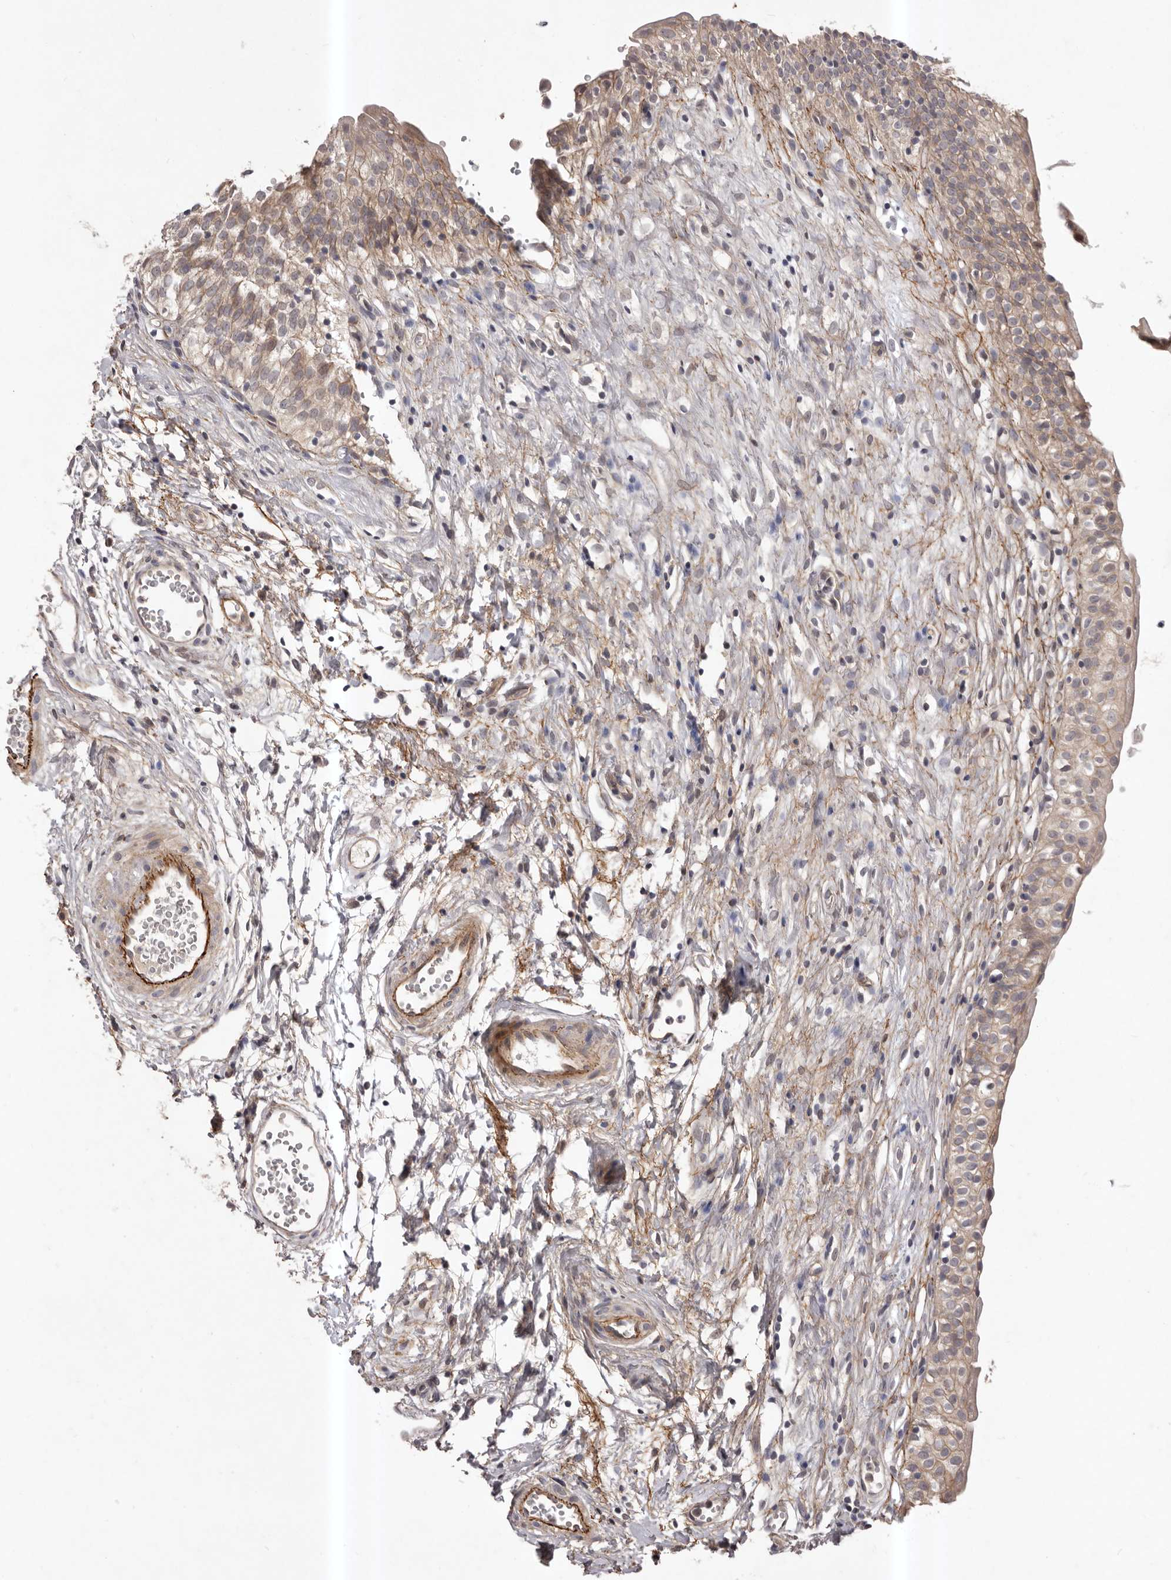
{"staining": {"intensity": "weak", "quantity": "25%-75%", "location": "cytoplasmic/membranous"}, "tissue": "urinary bladder", "cell_type": "Urothelial cells", "image_type": "normal", "snomed": [{"axis": "morphology", "description": "Normal tissue, NOS"}, {"axis": "topography", "description": "Urinary bladder"}], "caption": "Immunohistochemical staining of normal human urinary bladder exhibits low levels of weak cytoplasmic/membranous expression in approximately 25%-75% of urothelial cells.", "gene": "HBS1L", "patient": {"sex": "male", "age": 51}}